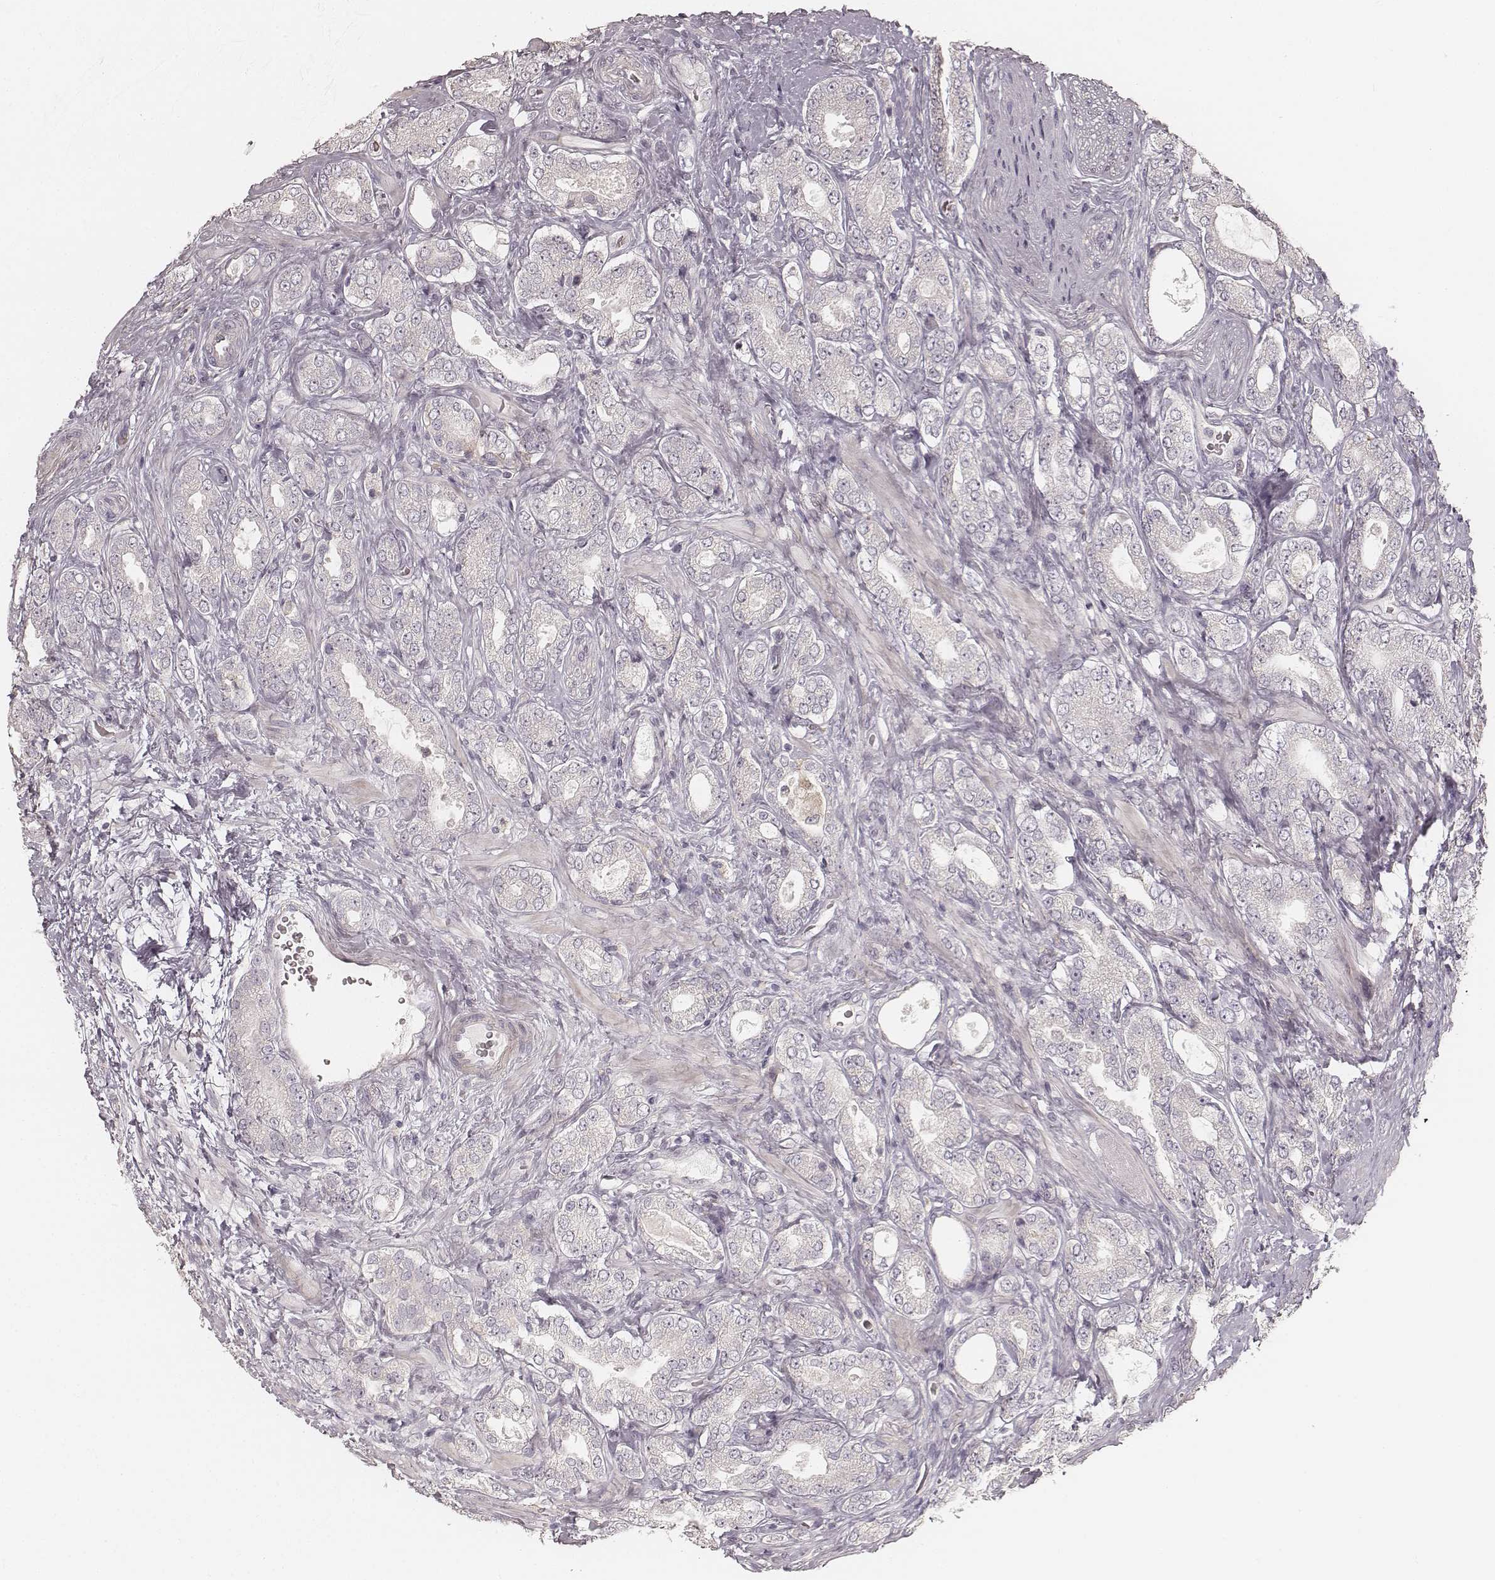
{"staining": {"intensity": "negative", "quantity": "none", "location": "none"}, "tissue": "prostate cancer", "cell_type": "Tumor cells", "image_type": "cancer", "snomed": [{"axis": "morphology", "description": "Adenocarcinoma, NOS"}, {"axis": "topography", "description": "Prostate"}], "caption": "An IHC photomicrograph of prostate cancer (adenocarcinoma) is shown. There is no staining in tumor cells of prostate cancer (adenocarcinoma).", "gene": "FMNL2", "patient": {"sex": "male", "age": 64}}